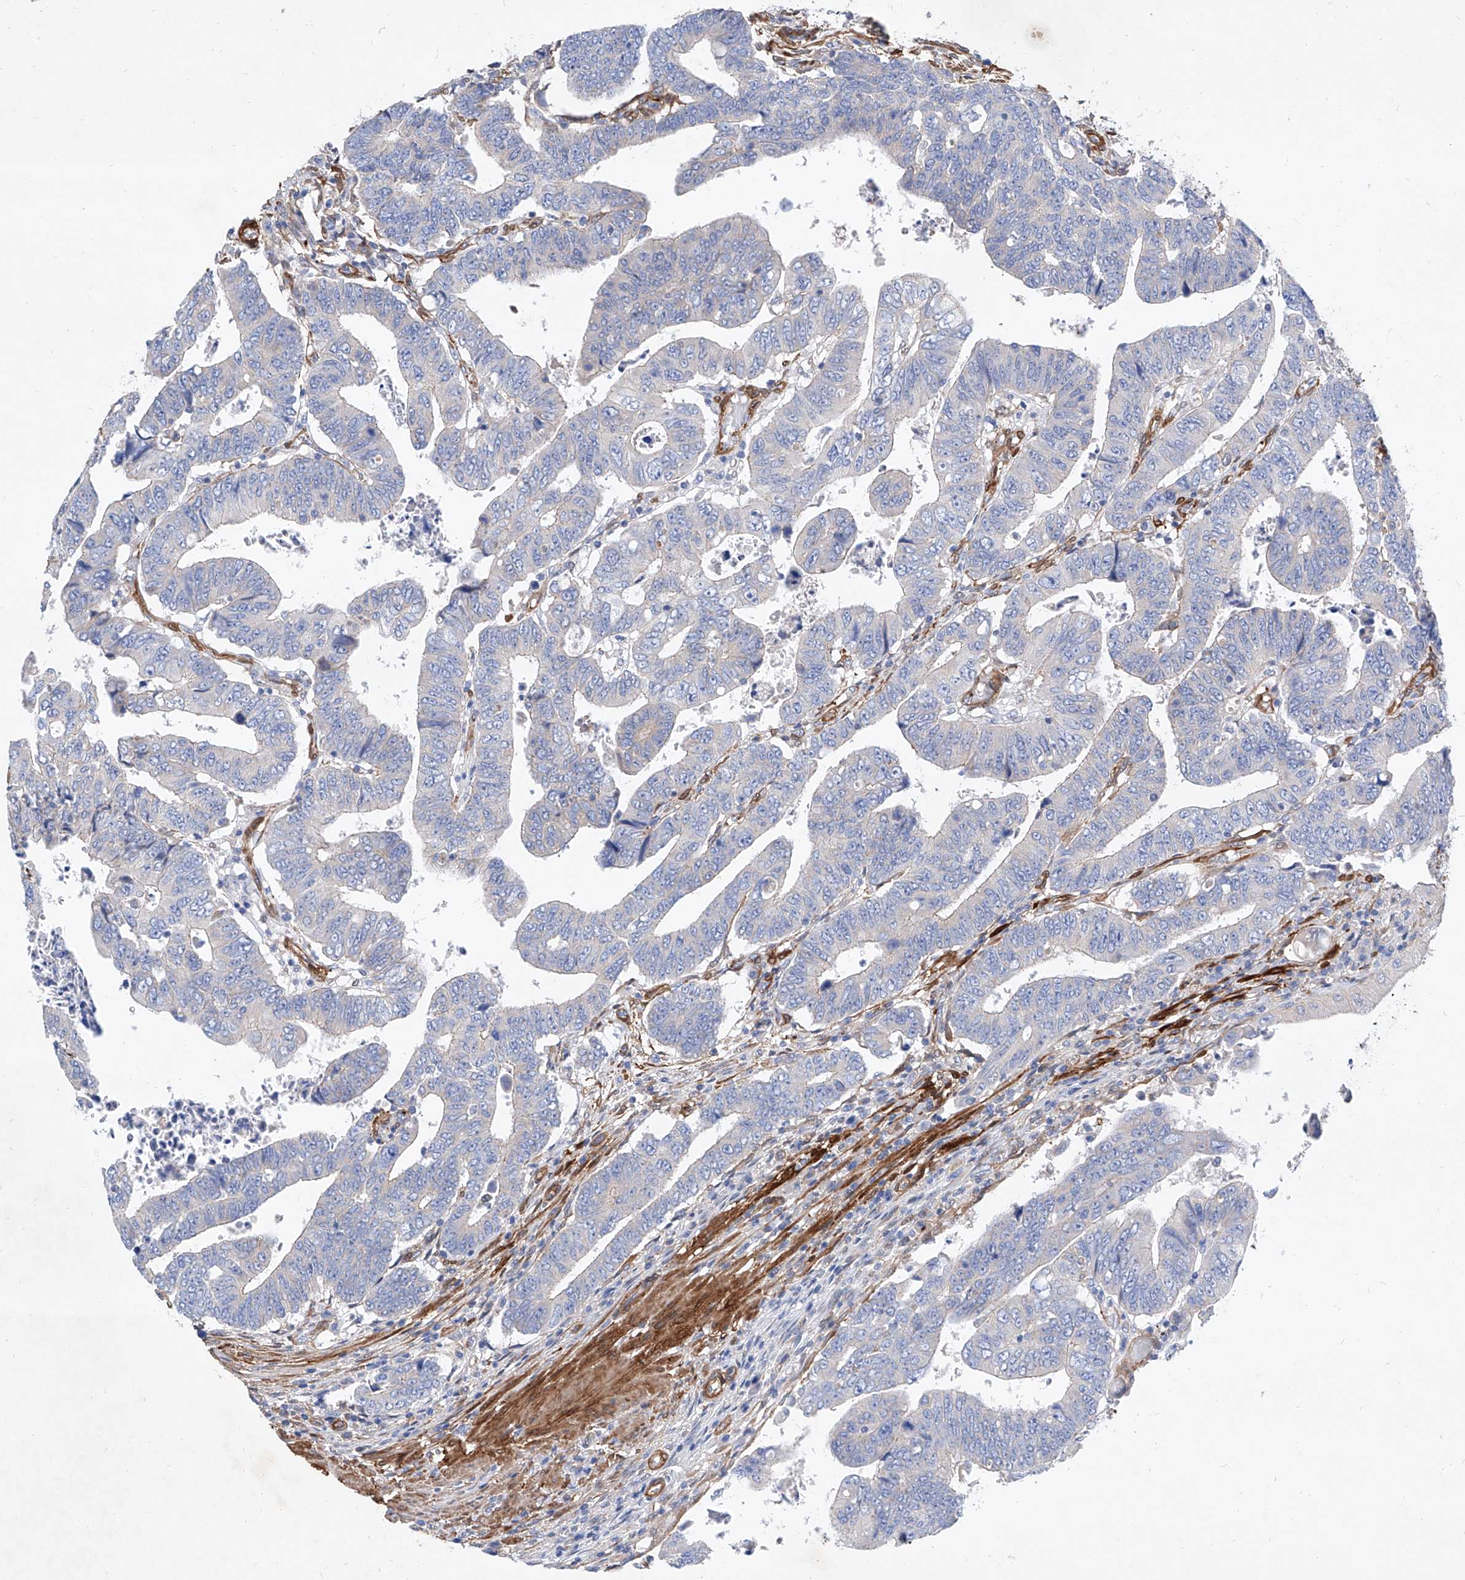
{"staining": {"intensity": "negative", "quantity": "none", "location": "none"}, "tissue": "colorectal cancer", "cell_type": "Tumor cells", "image_type": "cancer", "snomed": [{"axis": "morphology", "description": "Normal tissue, NOS"}, {"axis": "morphology", "description": "Adenocarcinoma, NOS"}, {"axis": "topography", "description": "Rectum"}], "caption": "Protein analysis of colorectal cancer (adenocarcinoma) exhibits no significant staining in tumor cells.", "gene": "TAS2R60", "patient": {"sex": "female", "age": 65}}